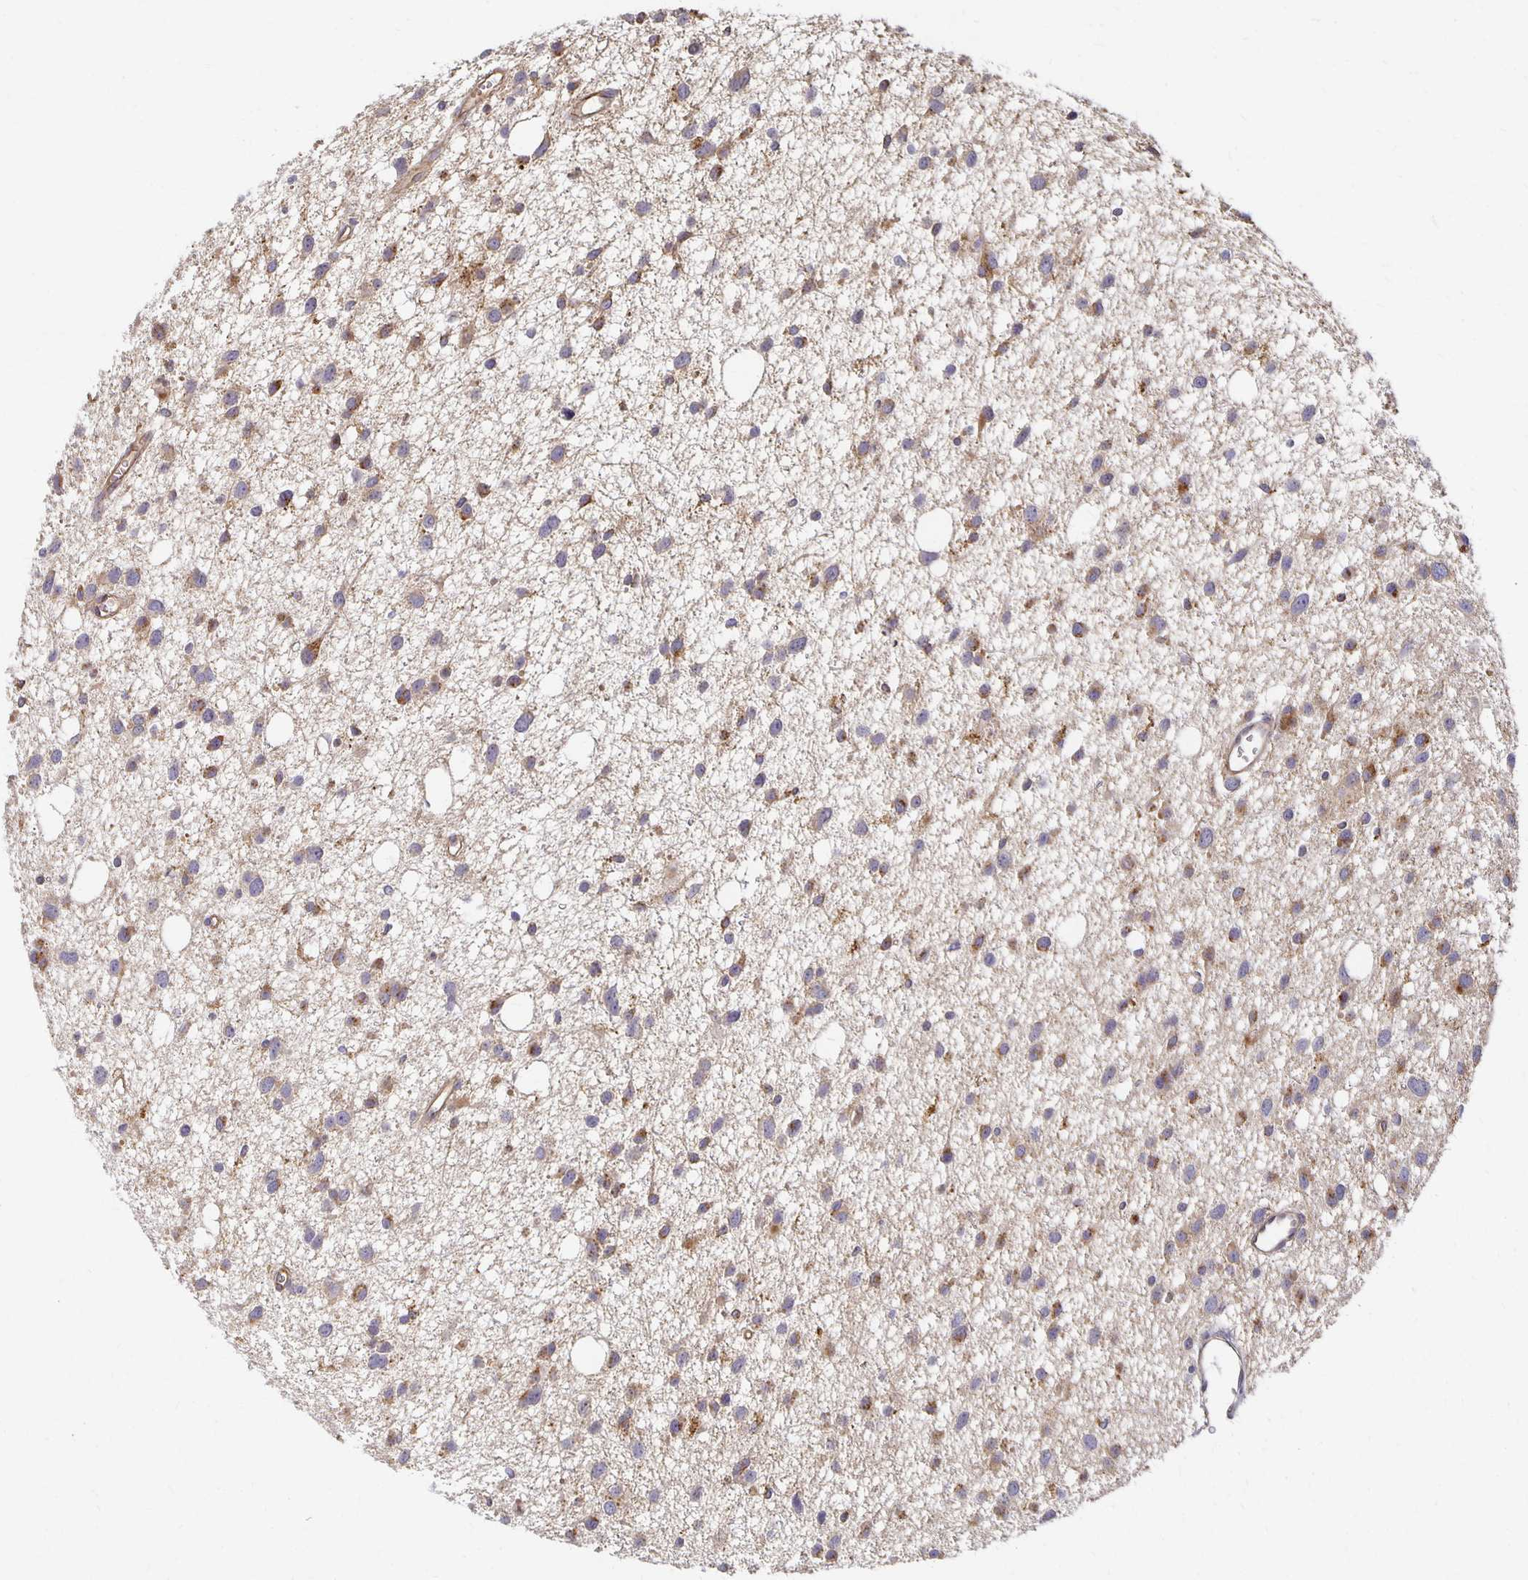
{"staining": {"intensity": "weak", "quantity": ">75%", "location": "cytoplasmic/membranous"}, "tissue": "glioma", "cell_type": "Tumor cells", "image_type": "cancer", "snomed": [{"axis": "morphology", "description": "Glioma, malignant, High grade"}, {"axis": "topography", "description": "Brain"}], "caption": "Protein staining of glioma tissue exhibits weak cytoplasmic/membranous expression in approximately >75% of tumor cells. The protein is shown in brown color, while the nuclei are stained blue.", "gene": "SORL1", "patient": {"sex": "male", "age": 23}}